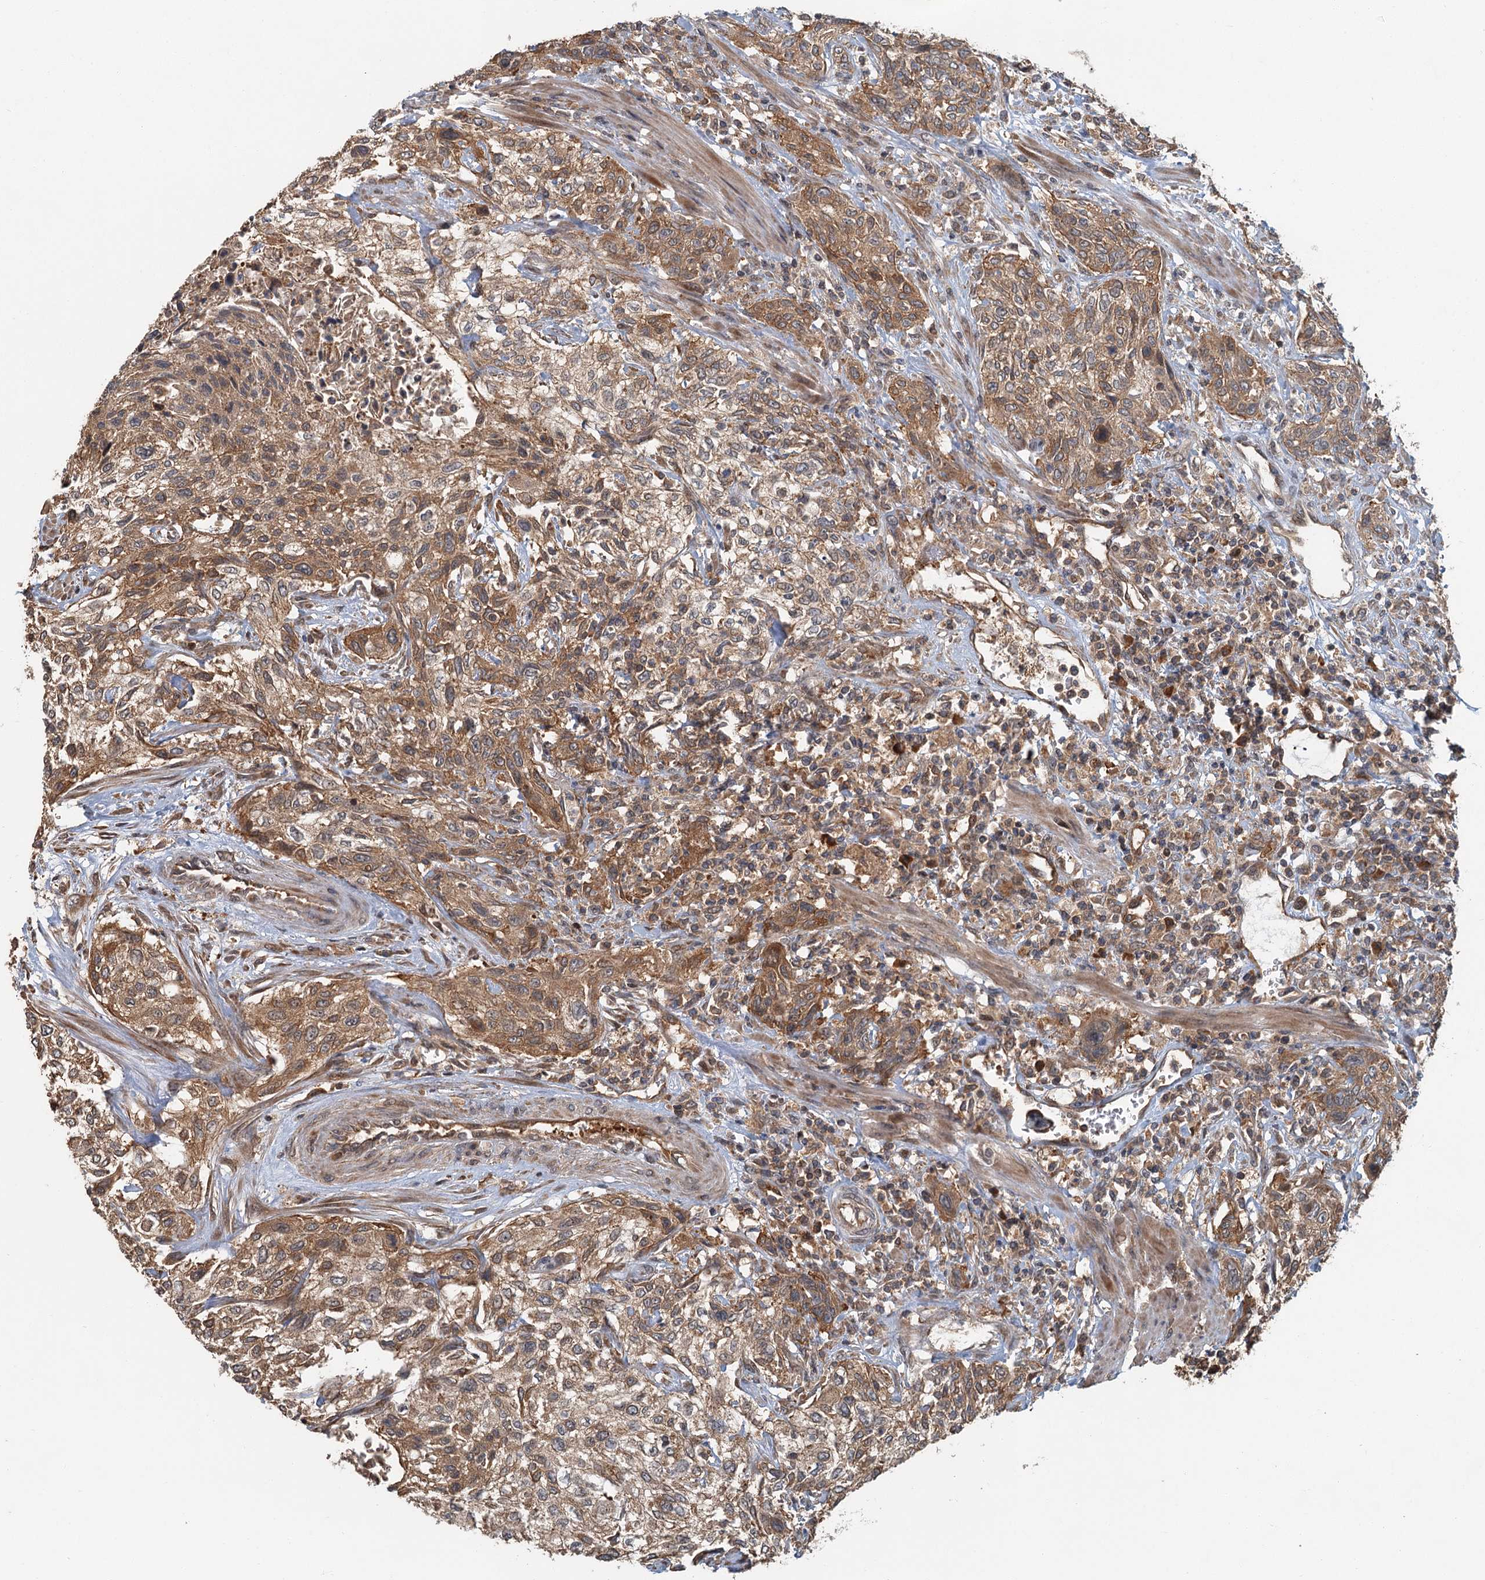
{"staining": {"intensity": "moderate", "quantity": ">75%", "location": "cytoplasmic/membranous"}, "tissue": "urothelial cancer", "cell_type": "Tumor cells", "image_type": "cancer", "snomed": [{"axis": "morphology", "description": "Normal tissue, NOS"}, {"axis": "morphology", "description": "Urothelial carcinoma, NOS"}, {"axis": "topography", "description": "Urinary bladder"}, {"axis": "topography", "description": "Peripheral nerve tissue"}], "caption": "Approximately >75% of tumor cells in urothelial cancer demonstrate moderate cytoplasmic/membranous protein expression as visualized by brown immunohistochemical staining.", "gene": "ZNF527", "patient": {"sex": "male", "age": 35}}